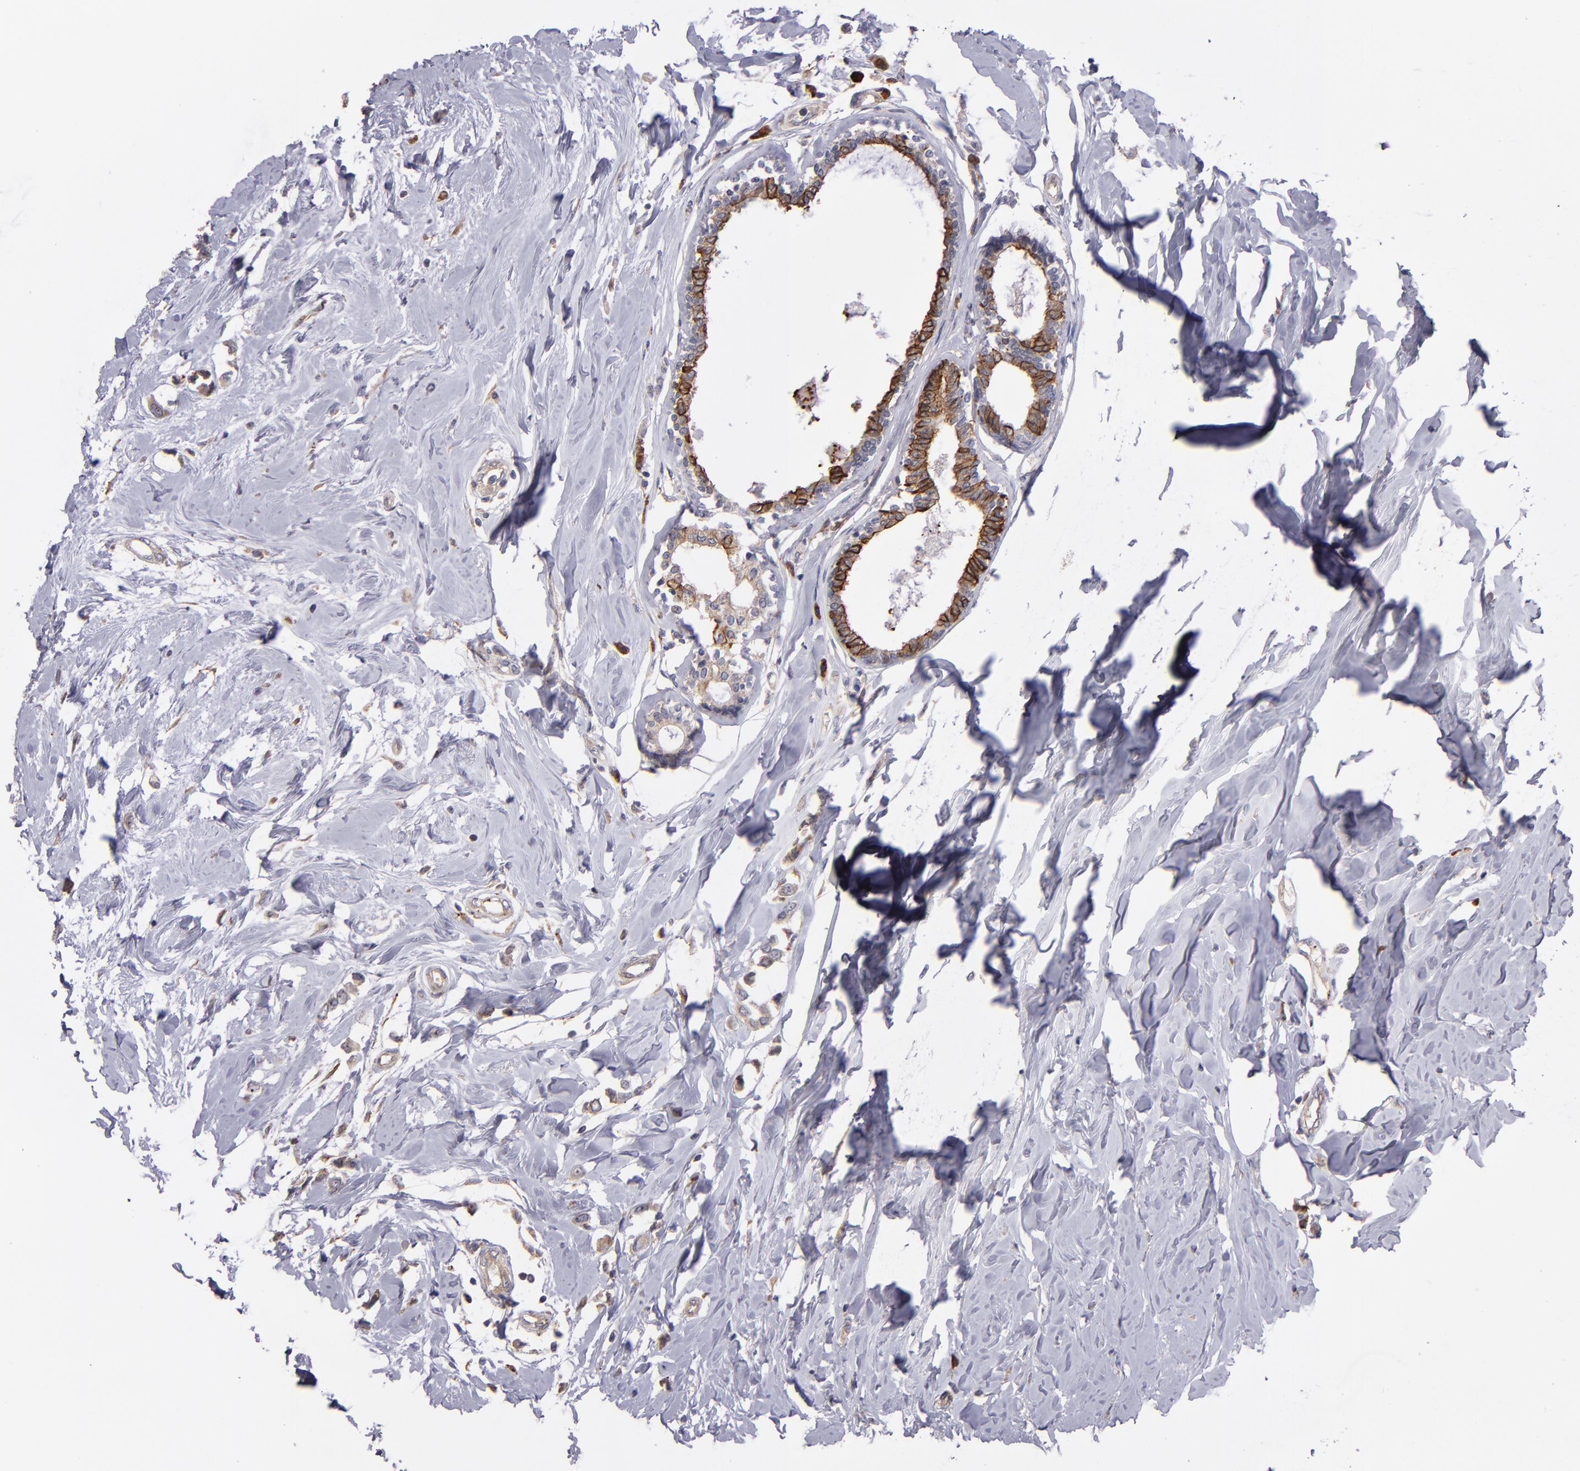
{"staining": {"intensity": "weak", "quantity": ">75%", "location": "cytoplasmic/membranous"}, "tissue": "breast cancer", "cell_type": "Tumor cells", "image_type": "cancer", "snomed": [{"axis": "morphology", "description": "Lobular carcinoma"}, {"axis": "topography", "description": "Breast"}], "caption": "Breast cancer (lobular carcinoma) was stained to show a protein in brown. There is low levels of weak cytoplasmic/membranous staining in about >75% of tumor cells.", "gene": "IFIH1", "patient": {"sex": "female", "age": 51}}